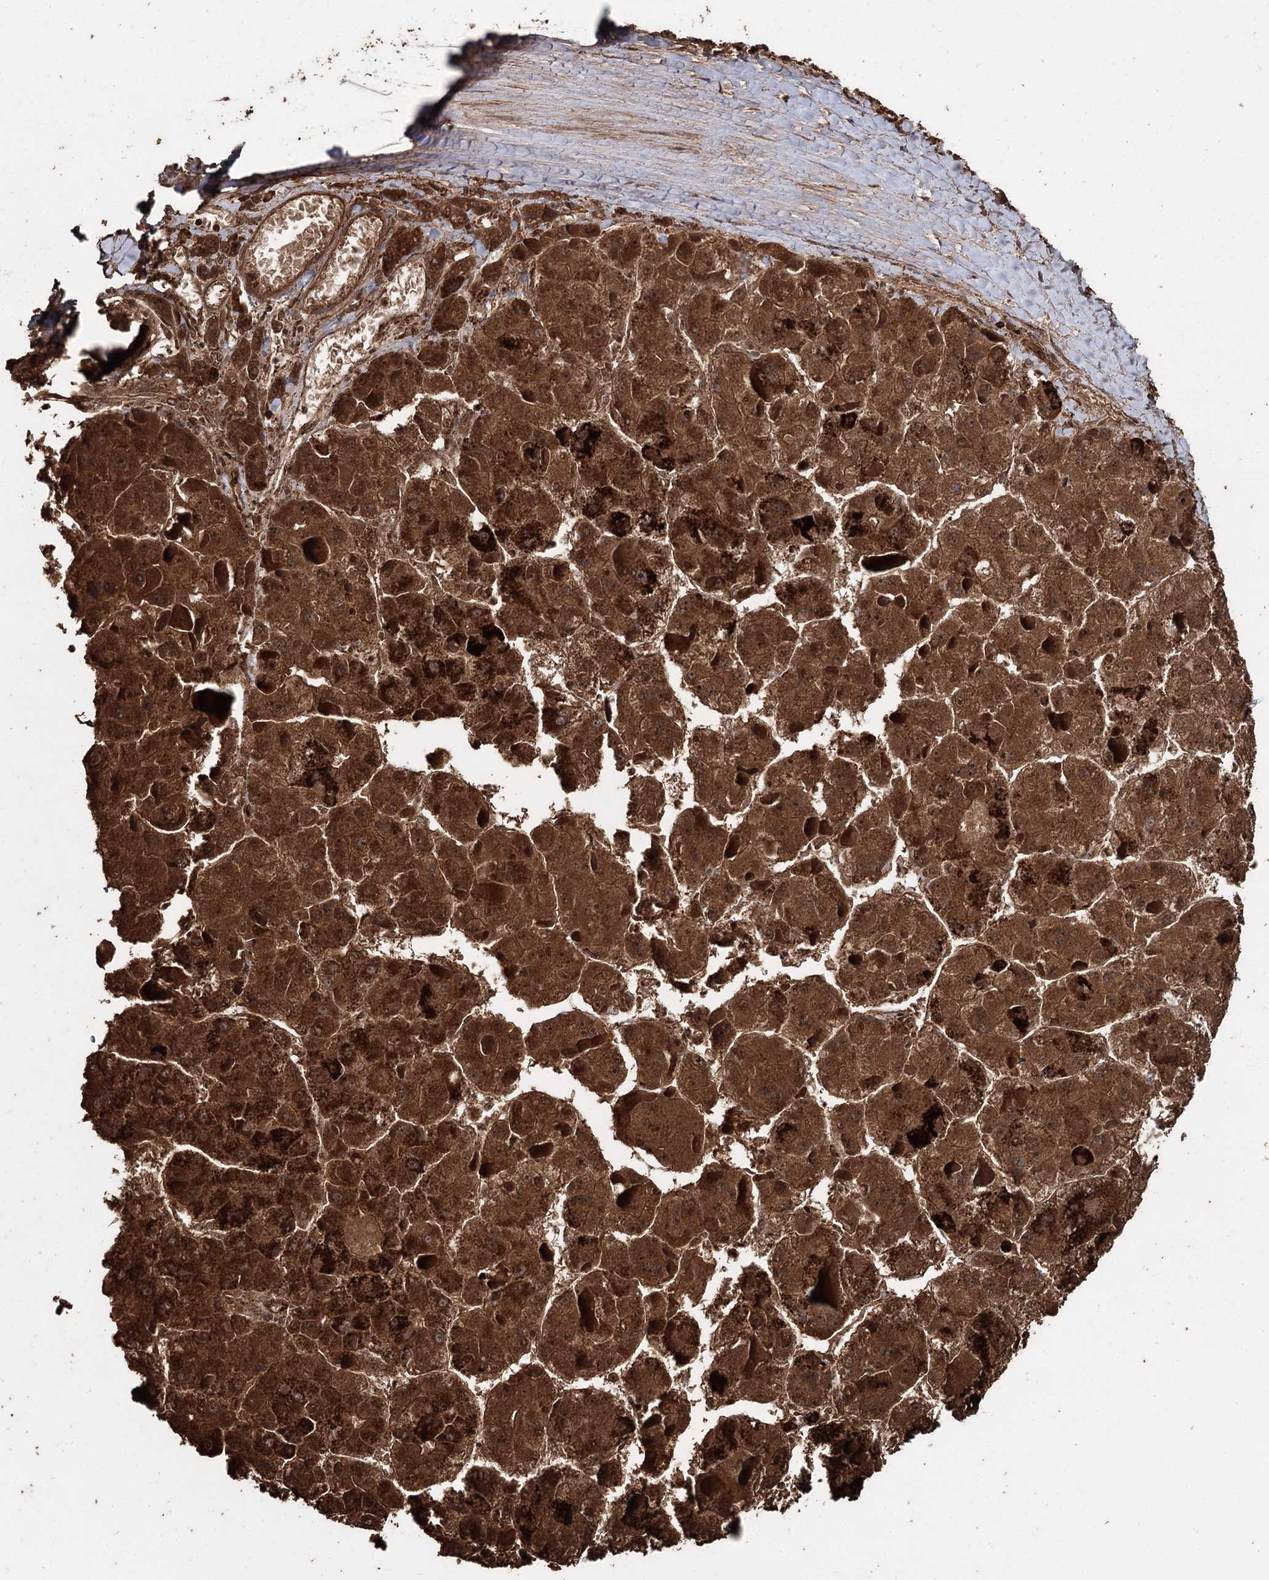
{"staining": {"intensity": "strong", "quantity": ">75%", "location": "cytoplasmic/membranous,nuclear"}, "tissue": "liver cancer", "cell_type": "Tumor cells", "image_type": "cancer", "snomed": [{"axis": "morphology", "description": "Carcinoma, Hepatocellular, NOS"}, {"axis": "topography", "description": "Liver"}], "caption": "Protein analysis of liver cancer (hepatocellular carcinoma) tissue shows strong cytoplasmic/membranous and nuclear staining in about >75% of tumor cells. The staining was performed using DAB (3,3'-diaminobenzidine) to visualize the protein expression in brown, while the nuclei were stained in blue with hematoxylin (Magnification: 20x).", "gene": "SLF2", "patient": {"sex": "female", "age": 73}}